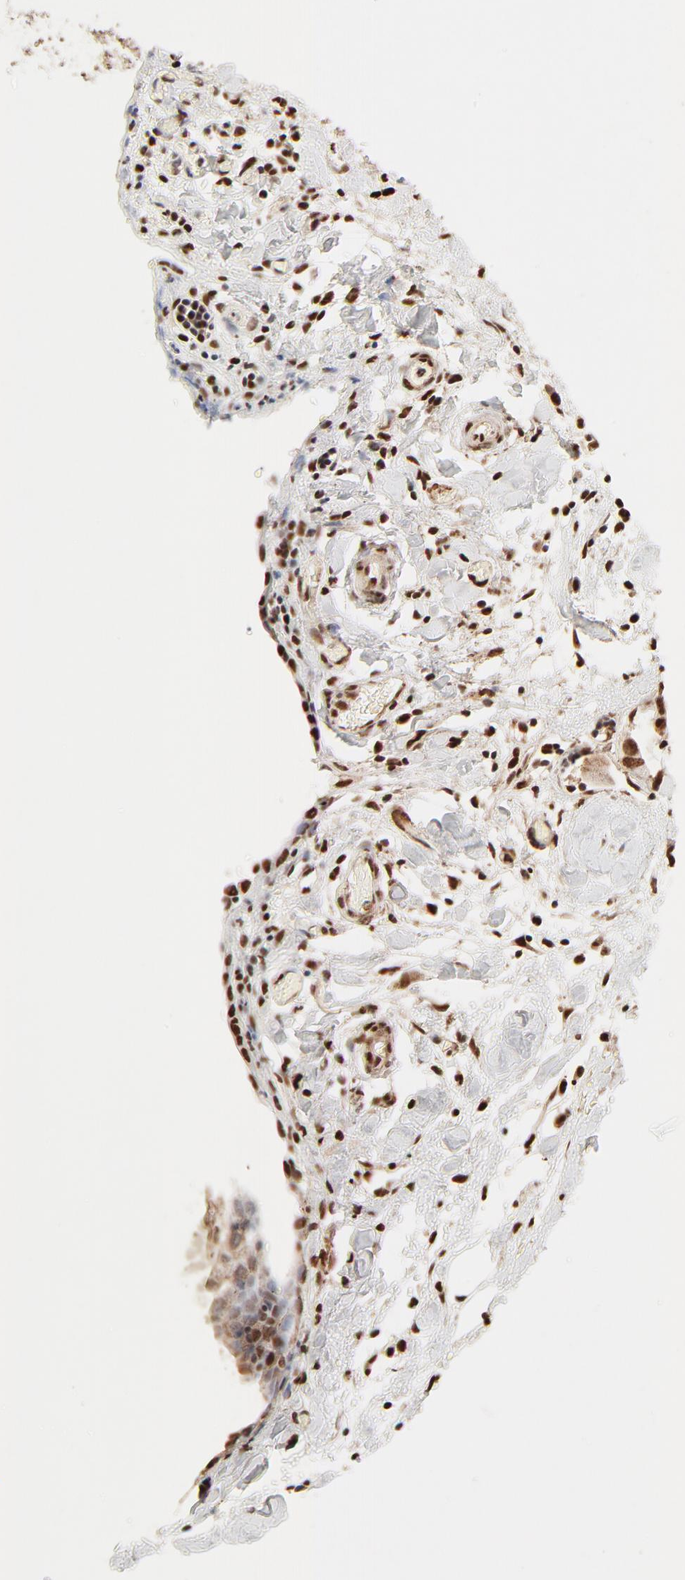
{"staining": {"intensity": "strong", "quantity": ">75%", "location": "nuclear"}, "tissue": "stomach cancer", "cell_type": "Tumor cells", "image_type": "cancer", "snomed": [{"axis": "morphology", "description": "Adenocarcinoma, NOS"}, {"axis": "topography", "description": "Stomach, upper"}], "caption": "Approximately >75% of tumor cells in human stomach cancer show strong nuclear protein expression as visualized by brown immunohistochemical staining.", "gene": "FAM50A", "patient": {"sex": "male", "age": 47}}